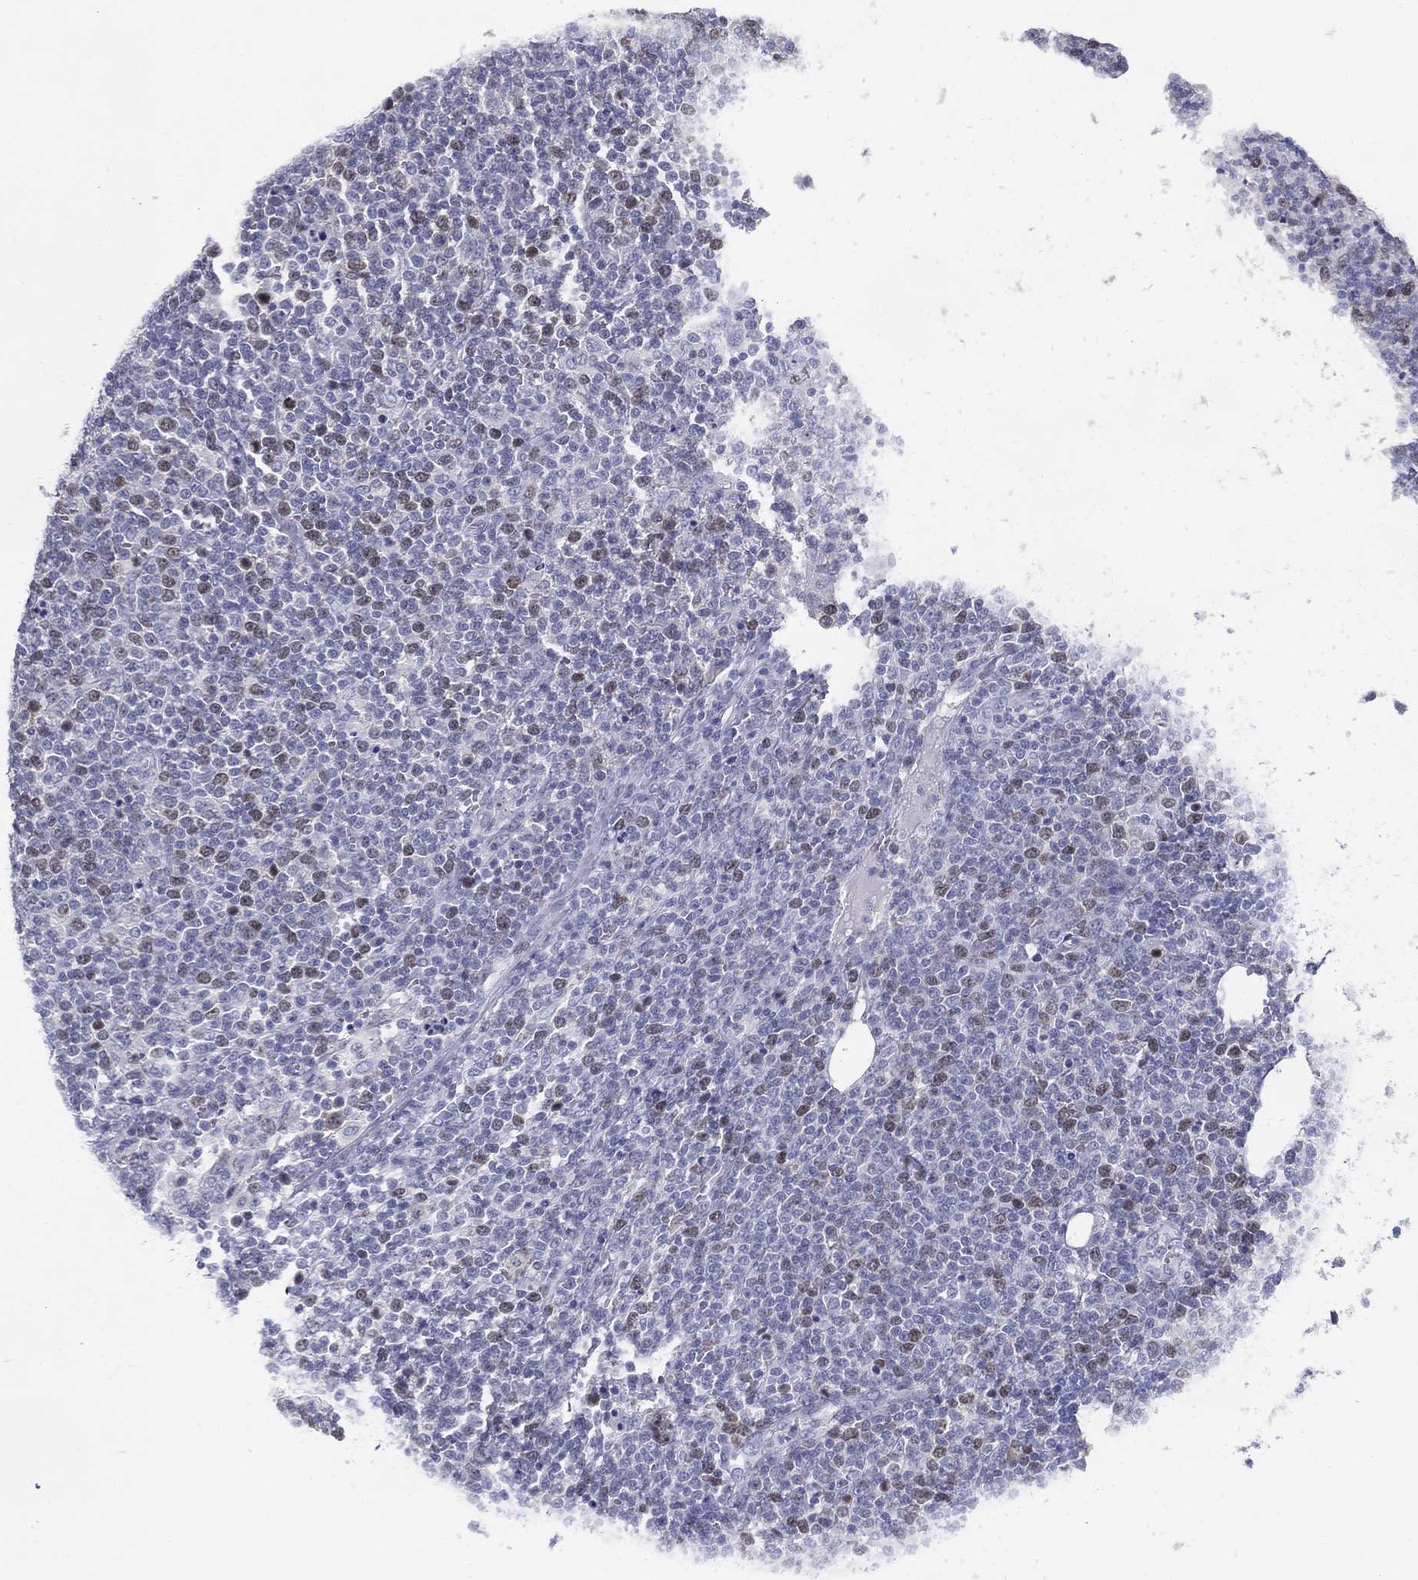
{"staining": {"intensity": "negative", "quantity": "none", "location": "none"}, "tissue": "lymphoma", "cell_type": "Tumor cells", "image_type": "cancer", "snomed": [{"axis": "morphology", "description": "Malignant lymphoma, non-Hodgkin's type, High grade"}, {"axis": "topography", "description": "Lymph node"}], "caption": "High-grade malignant lymphoma, non-Hodgkin's type was stained to show a protein in brown. There is no significant expression in tumor cells.", "gene": "KIF2C", "patient": {"sex": "male", "age": 61}}